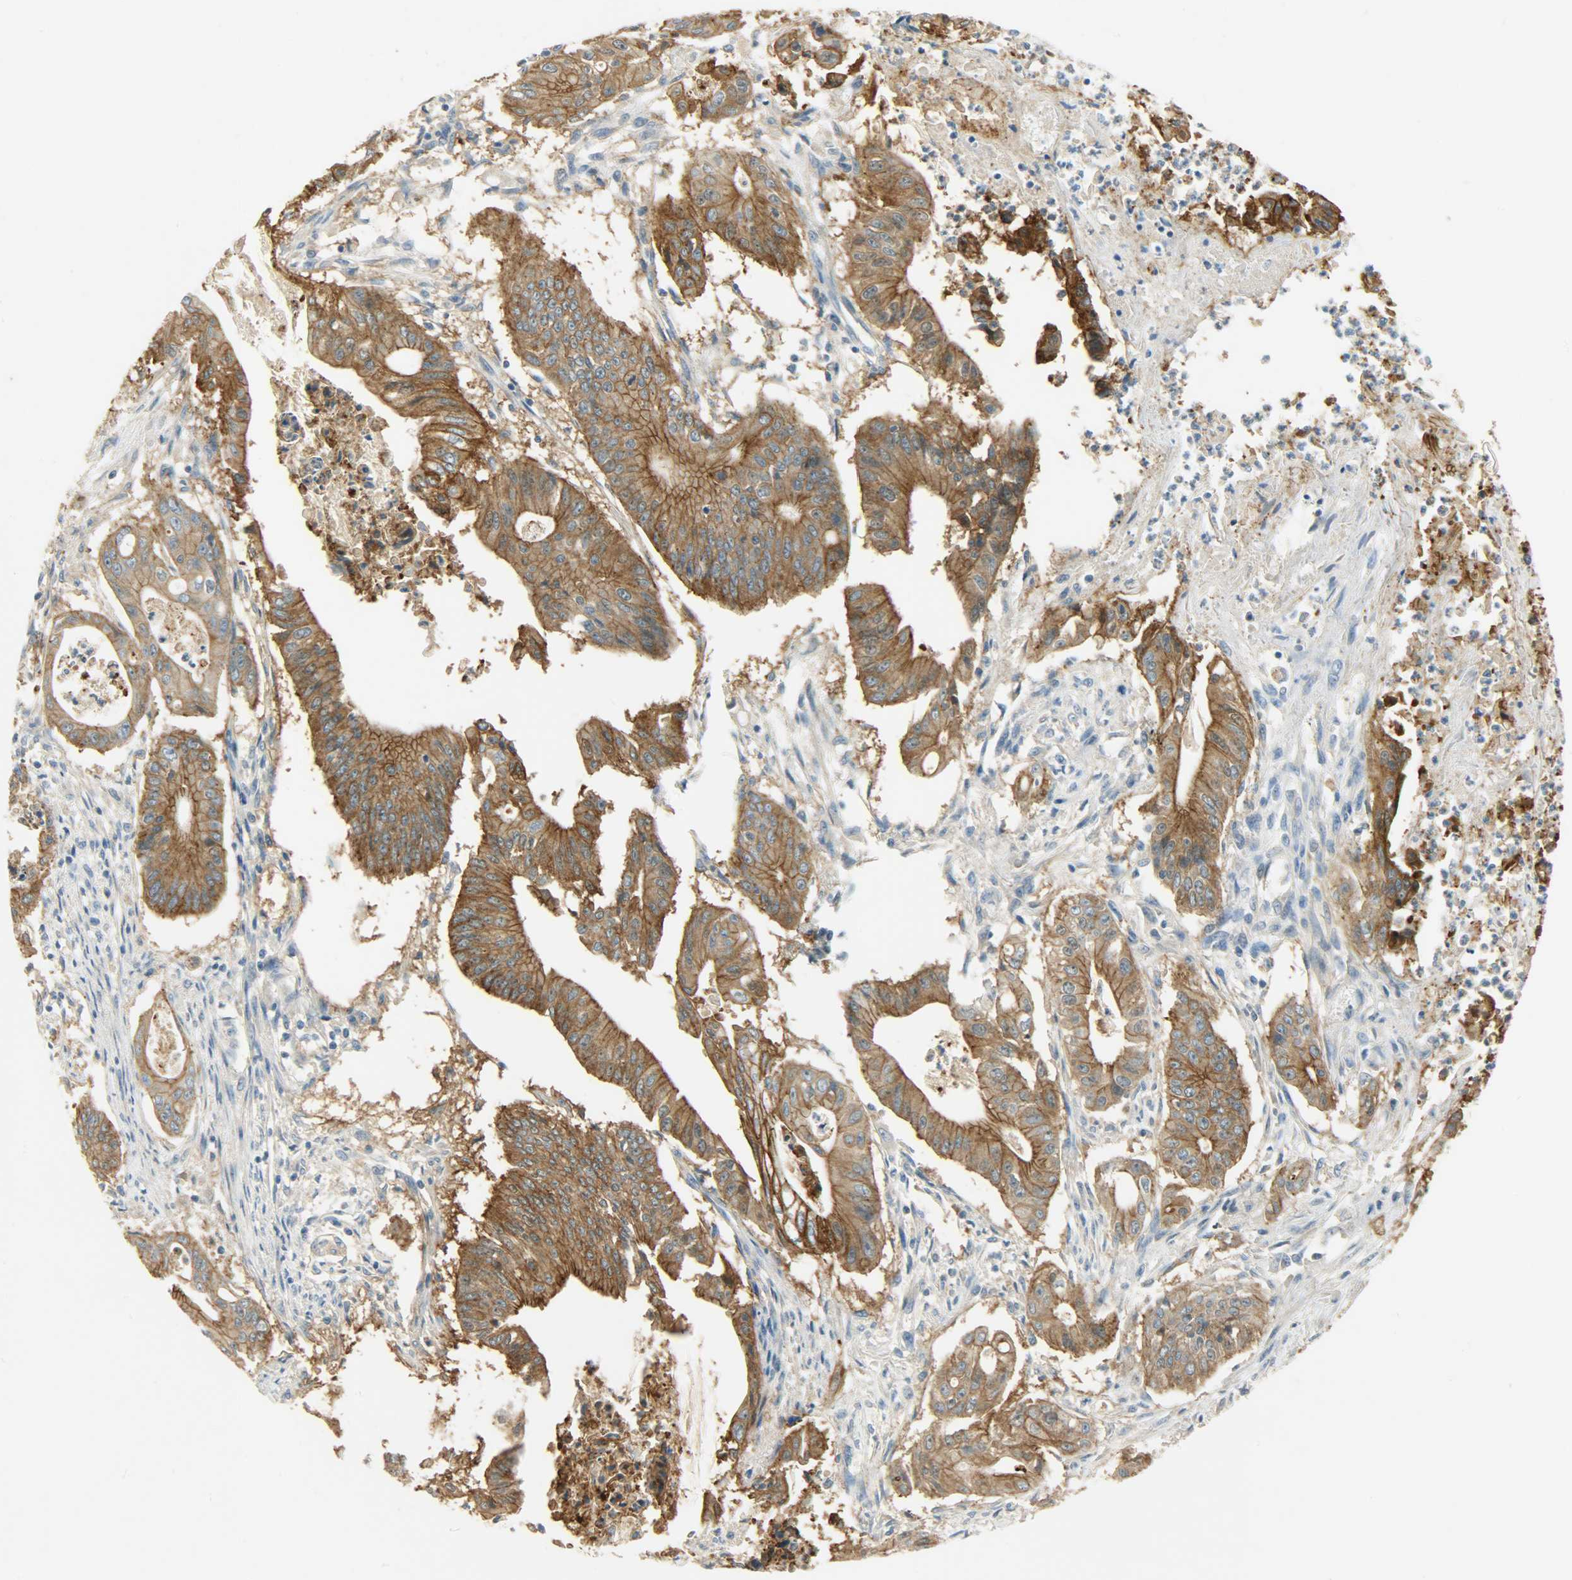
{"staining": {"intensity": "strong", "quantity": ">75%", "location": "cytoplasmic/membranous"}, "tissue": "pancreatic cancer", "cell_type": "Tumor cells", "image_type": "cancer", "snomed": [{"axis": "morphology", "description": "Normal tissue, NOS"}, {"axis": "topography", "description": "Lymph node"}], "caption": "There is high levels of strong cytoplasmic/membranous positivity in tumor cells of pancreatic cancer, as demonstrated by immunohistochemical staining (brown color).", "gene": "DSG2", "patient": {"sex": "male", "age": 62}}